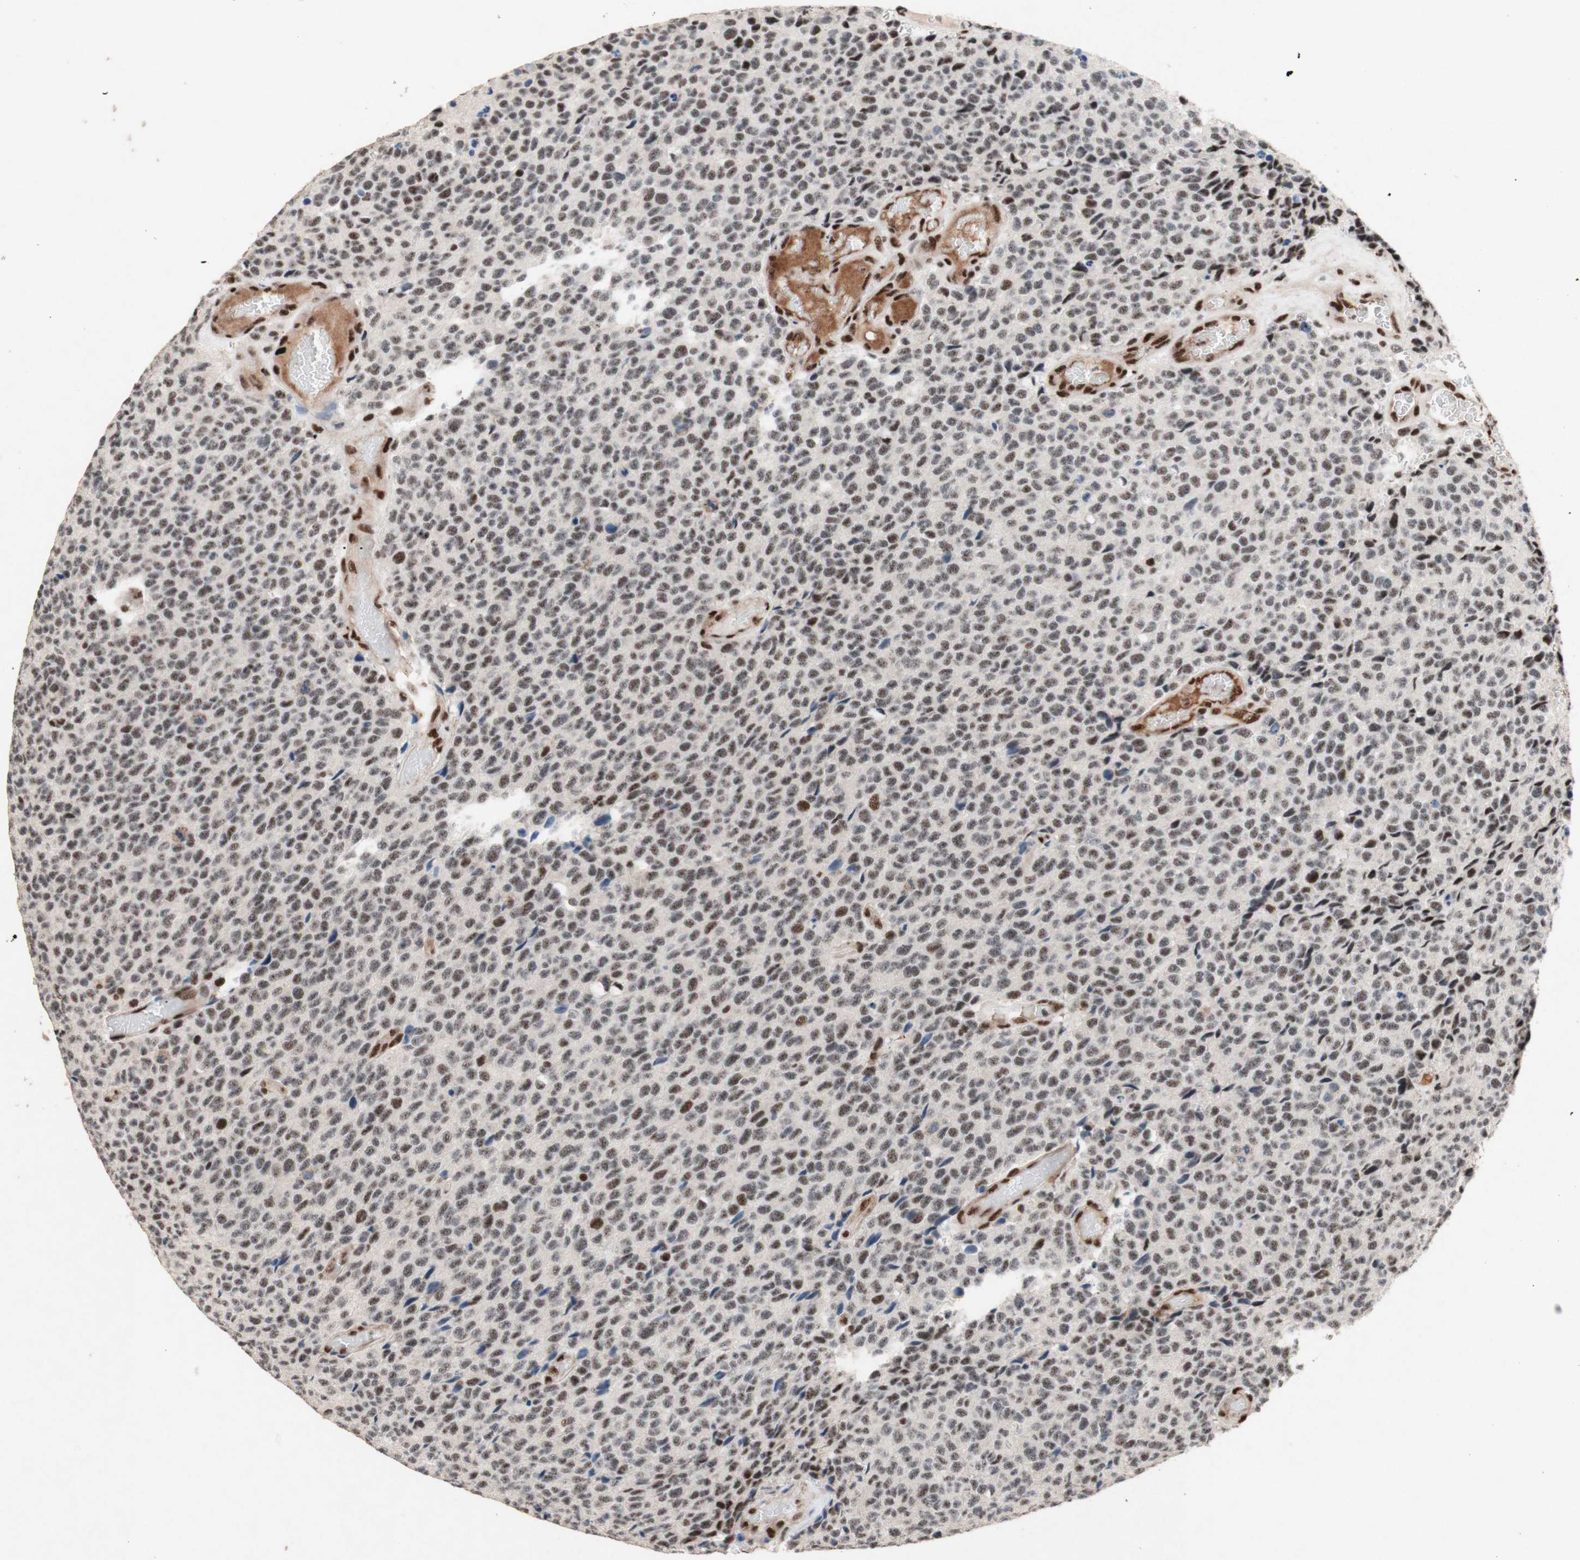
{"staining": {"intensity": "moderate", "quantity": ">75%", "location": "nuclear"}, "tissue": "glioma", "cell_type": "Tumor cells", "image_type": "cancer", "snomed": [{"axis": "morphology", "description": "Glioma, malignant, High grade"}, {"axis": "topography", "description": "pancreas cauda"}], "caption": "DAB immunohistochemical staining of human glioma displays moderate nuclear protein expression in approximately >75% of tumor cells.", "gene": "TLE1", "patient": {"sex": "male", "age": 60}}